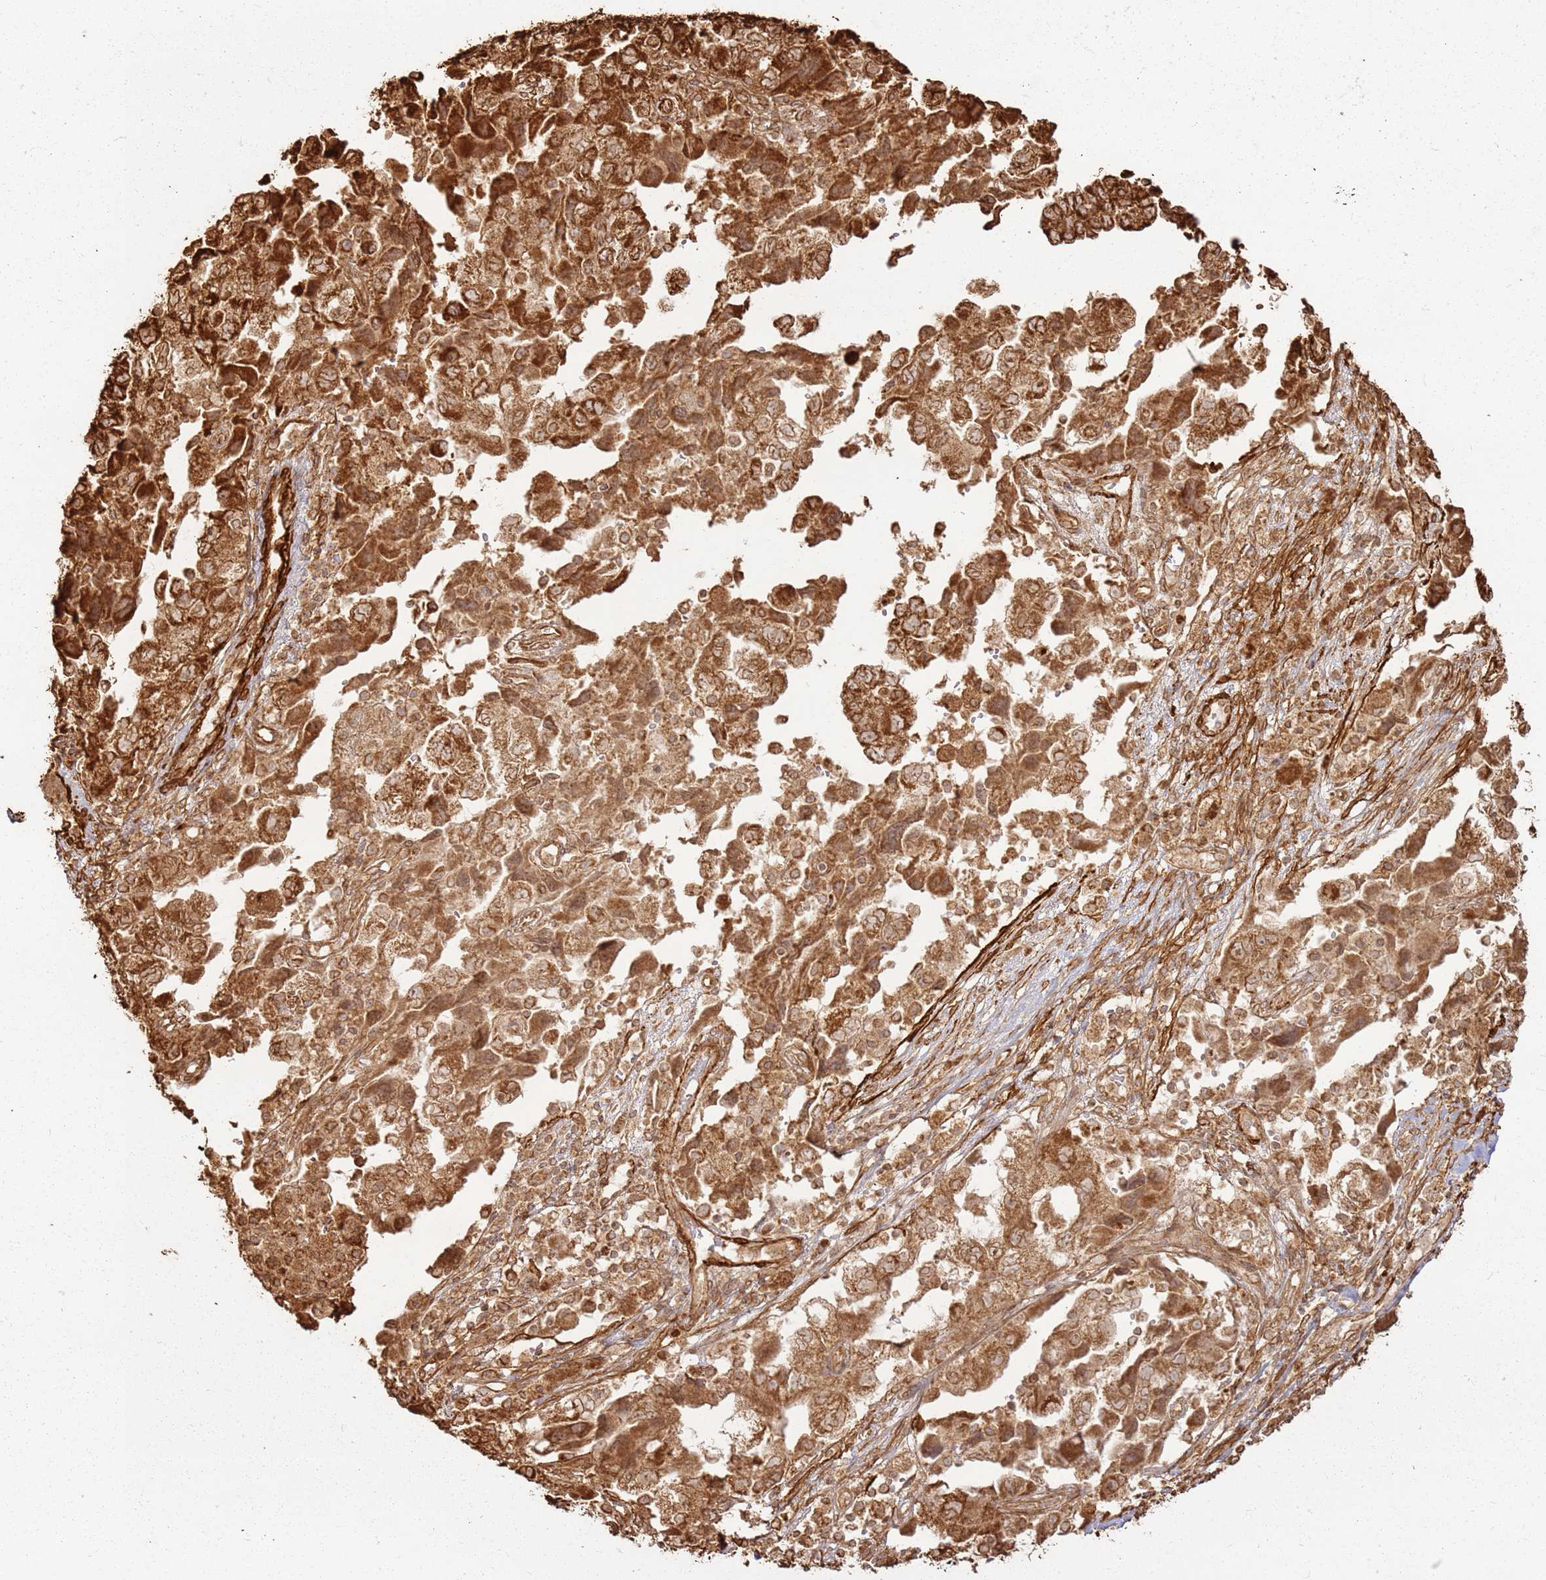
{"staining": {"intensity": "strong", "quantity": ">75%", "location": "cytoplasmic/membranous"}, "tissue": "ovarian cancer", "cell_type": "Tumor cells", "image_type": "cancer", "snomed": [{"axis": "morphology", "description": "Carcinoma, NOS"}, {"axis": "morphology", "description": "Cystadenocarcinoma, serous, NOS"}, {"axis": "topography", "description": "Ovary"}], "caption": "Immunohistochemistry staining of carcinoma (ovarian), which displays high levels of strong cytoplasmic/membranous expression in about >75% of tumor cells indicating strong cytoplasmic/membranous protein expression. The staining was performed using DAB (brown) for protein detection and nuclei were counterstained in hematoxylin (blue).", "gene": "DDX59", "patient": {"sex": "female", "age": 69}}